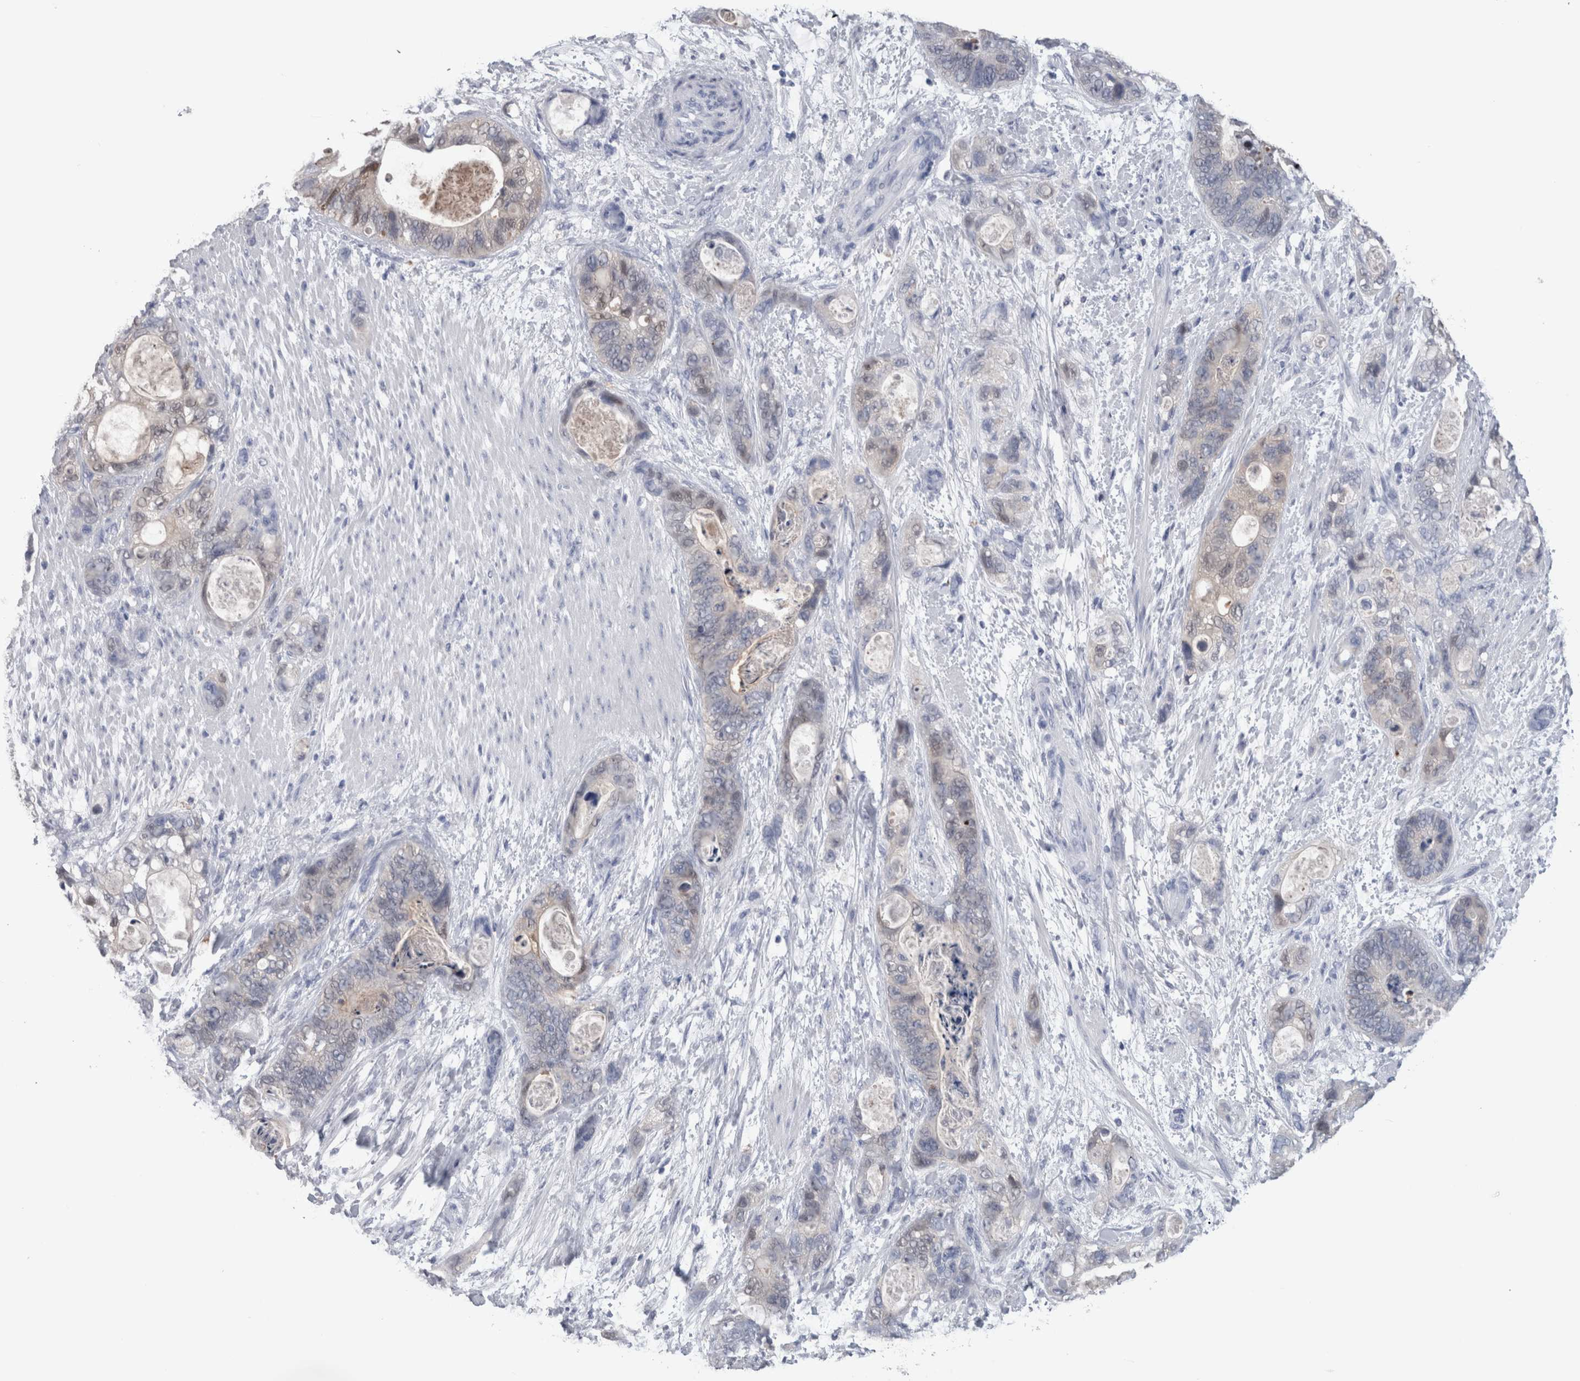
{"staining": {"intensity": "negative", "quantity": "none", "location": "none"}, "tissue": "stomach cancer", "cell_type": "Tumor cells", "image_type": "cancer", "snomed": [{"axis": "morphology", "description": "Normal tissue, NOS"}, {"axis": "morphology", "description": "Adenocarcinoma, NOS"}, {"axis": "topography", "description": "Stomach"}], "caption": "IHC histopathology image of human stomach adenocarcinoma stained for a protein (brown), which reveals no staining in tumor cells.", "gene": "CA8", "patient": {"sex": "female", "age": 89}}